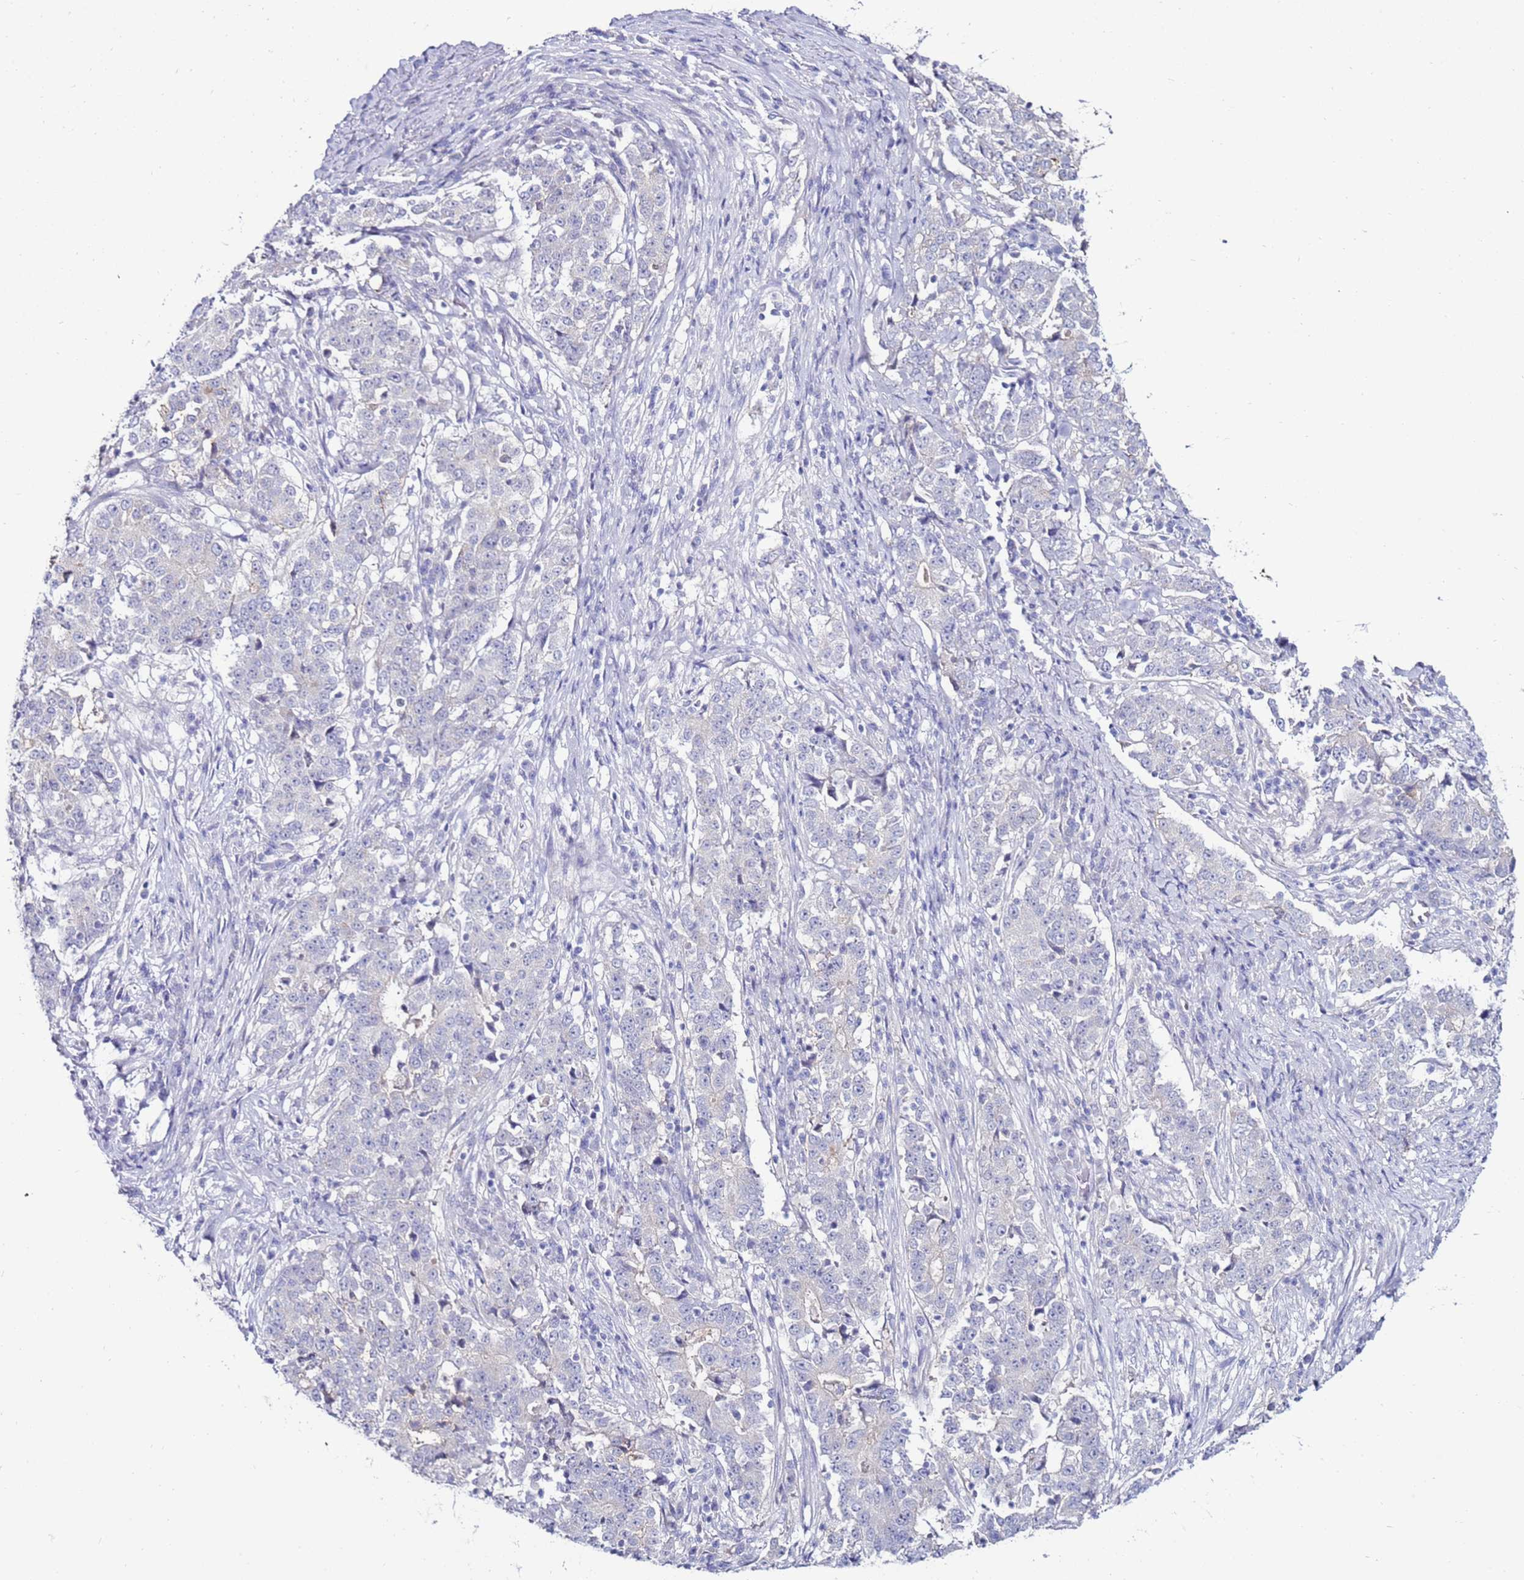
{"staining": {"intensity": "negative", "quantity": "none", "location": "none"}, "tissue": "stomach cancer", "cell_type": "Tumor cells", "image_type": "cancer", "snomed": [{"axis": "morphology", "description": "Adenocarcinoma, NOS"}, {"axis": "topography", "description": "Stomach"}], "caption": "Tumor cells show no significant positivity in stomach cancer.", "gene": "GPN3", "patient": {"sex": "male", "age": 59}}